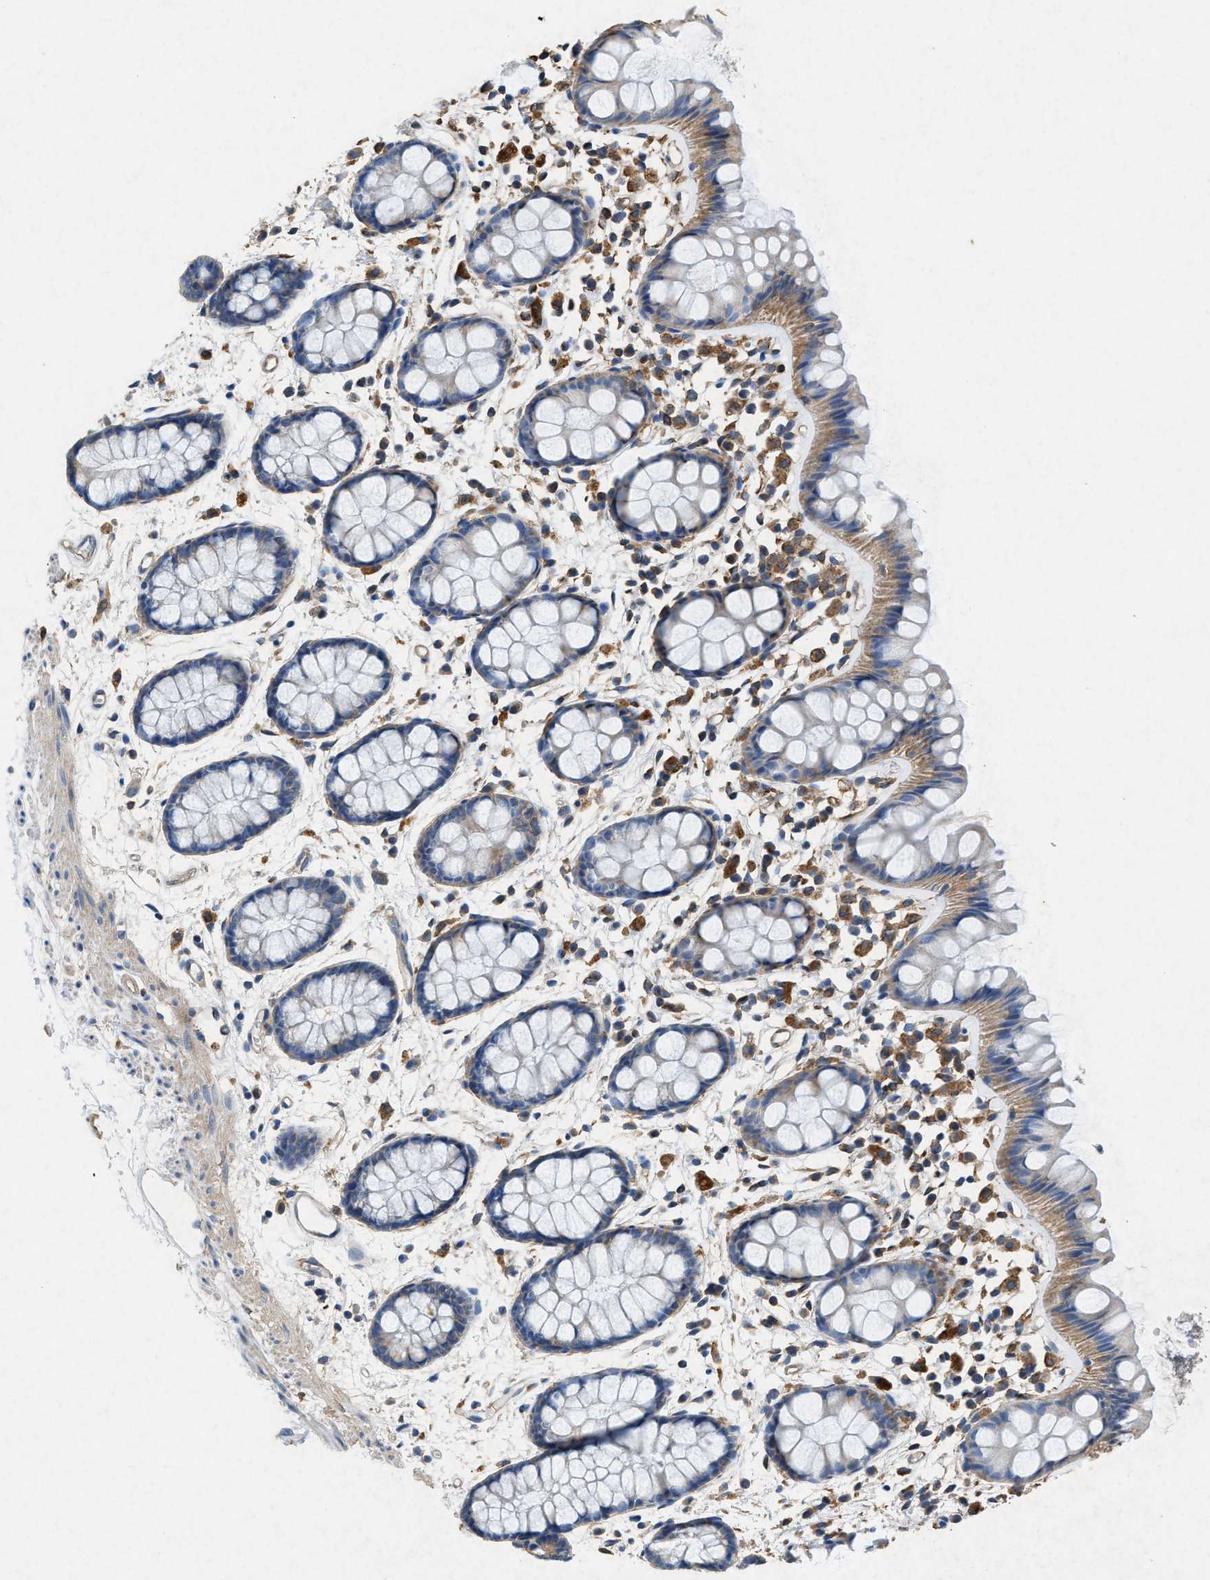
{"staining": {"intensity": "moderate", "quantity": "<25%", "location": "cytoplasmic/membranous"}, "tissue": "rectum", "cell_type": "Glandular cells", "image_type": "normal", "snomed": [{"axis": "morphology", "description": "Normal tissue, NOS"}, {"axis": "topography", "description": "Rectum"}], "caption": "Benign rectum was stained to show a protein in brown. There is low levels of moderate cytoplasmic/membranous positivity in about <25% of glandular cells.", "gene": "CDK15", "patient": {"sex": "female", "age": 66}}